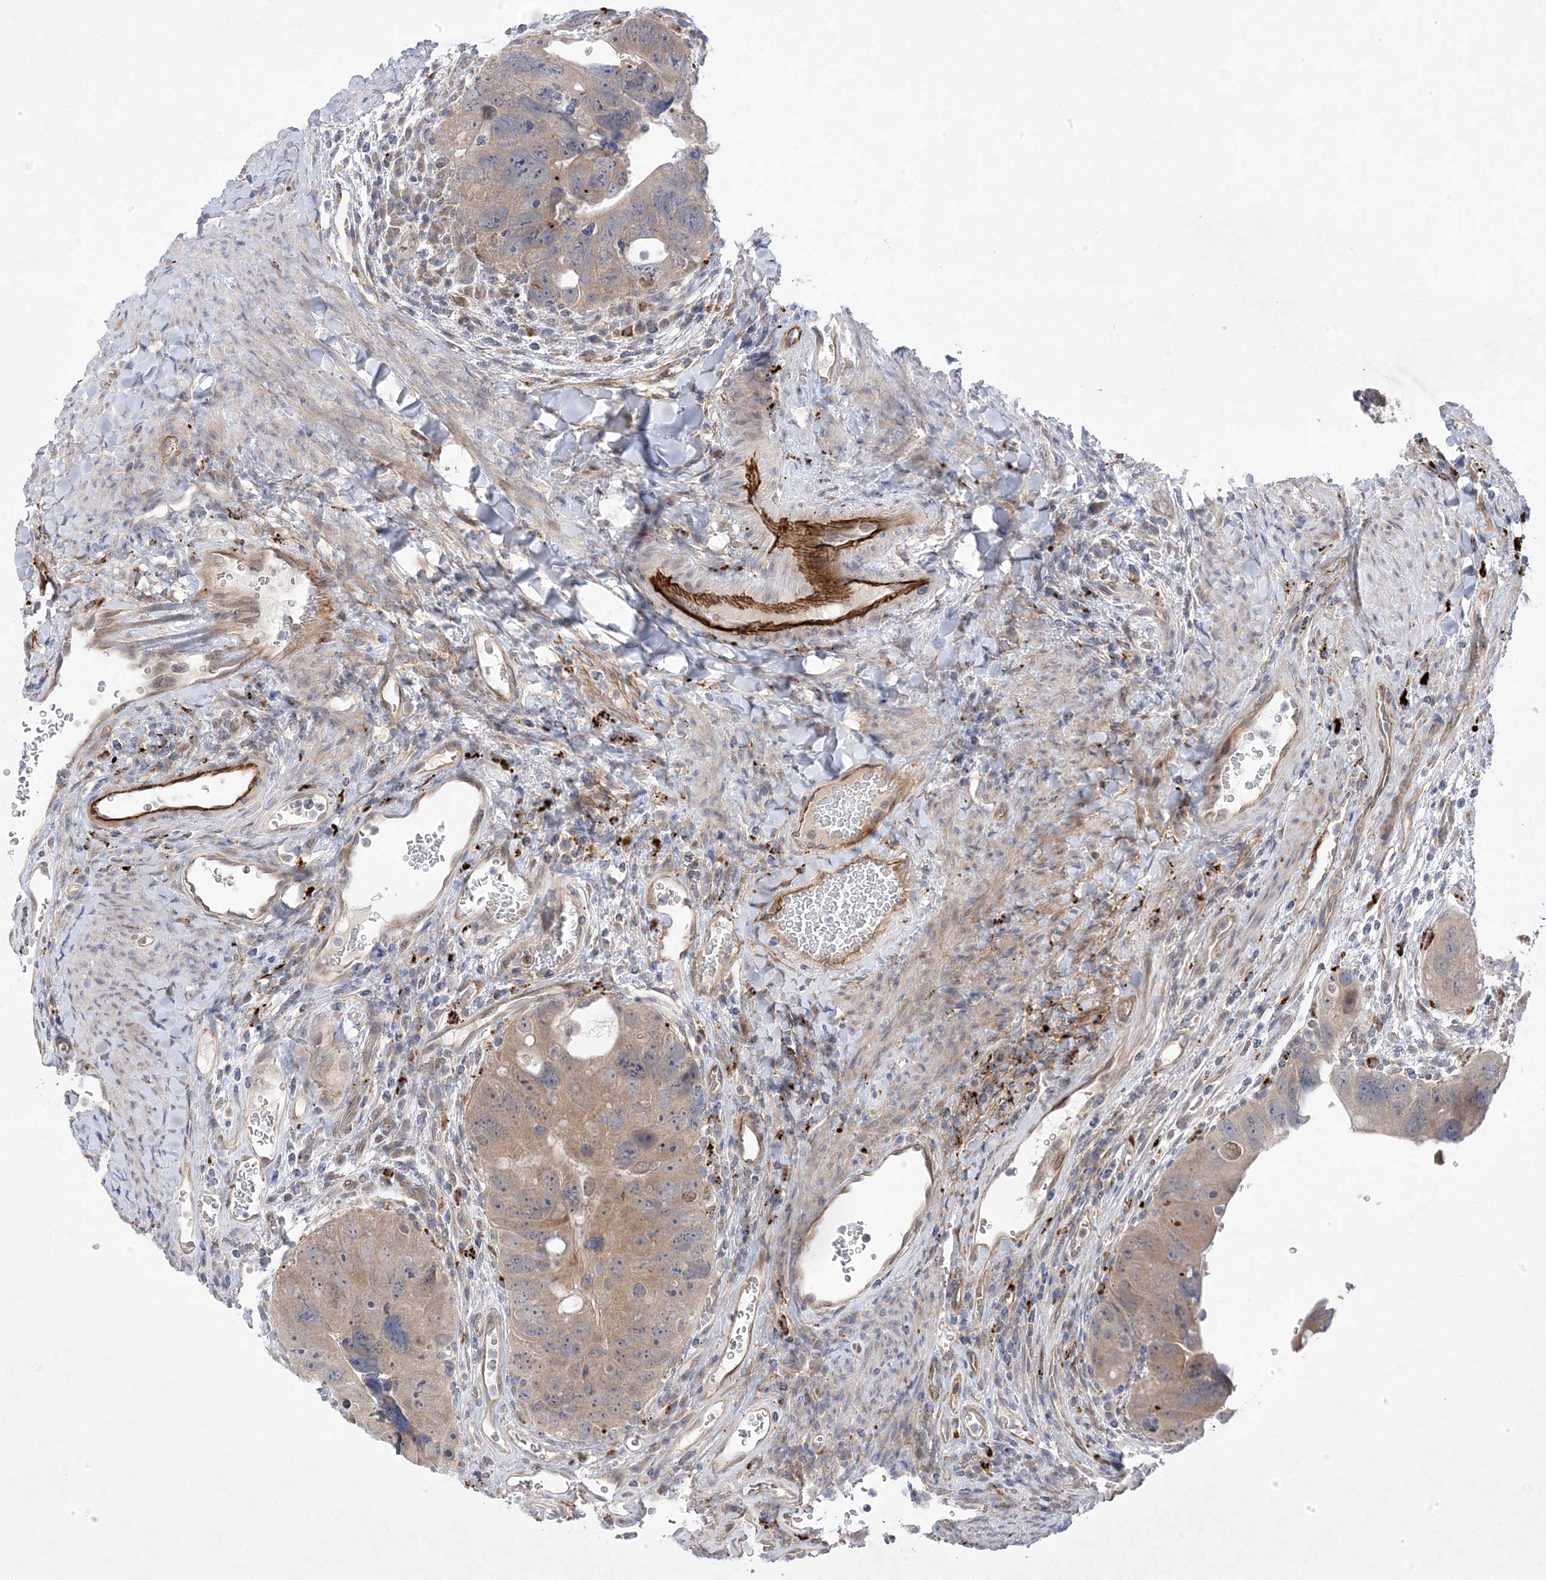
{"staining": {"intensity": "moderate", "quantity": ">75%", "location": "cytoplasmic/membranous"}, "tissue": "colorectal cancer", "cell_type": "Tumor cells", "image_type": "cancer", "snomed": [{"axis": "morphology", "description": "Adenocarcinoma, NOS"}, {"axis": "topography", "description": "Rectum"}], "caption": "Moderate cytoplasmic/membranous staining for a protein is seen in approximately >75% of tumor cells of colorectal cancer (adenocarcinoma) using immunohistochemistry.", "gene": "ANAPC1", "patient": {"sex": "male", "age": 59}}